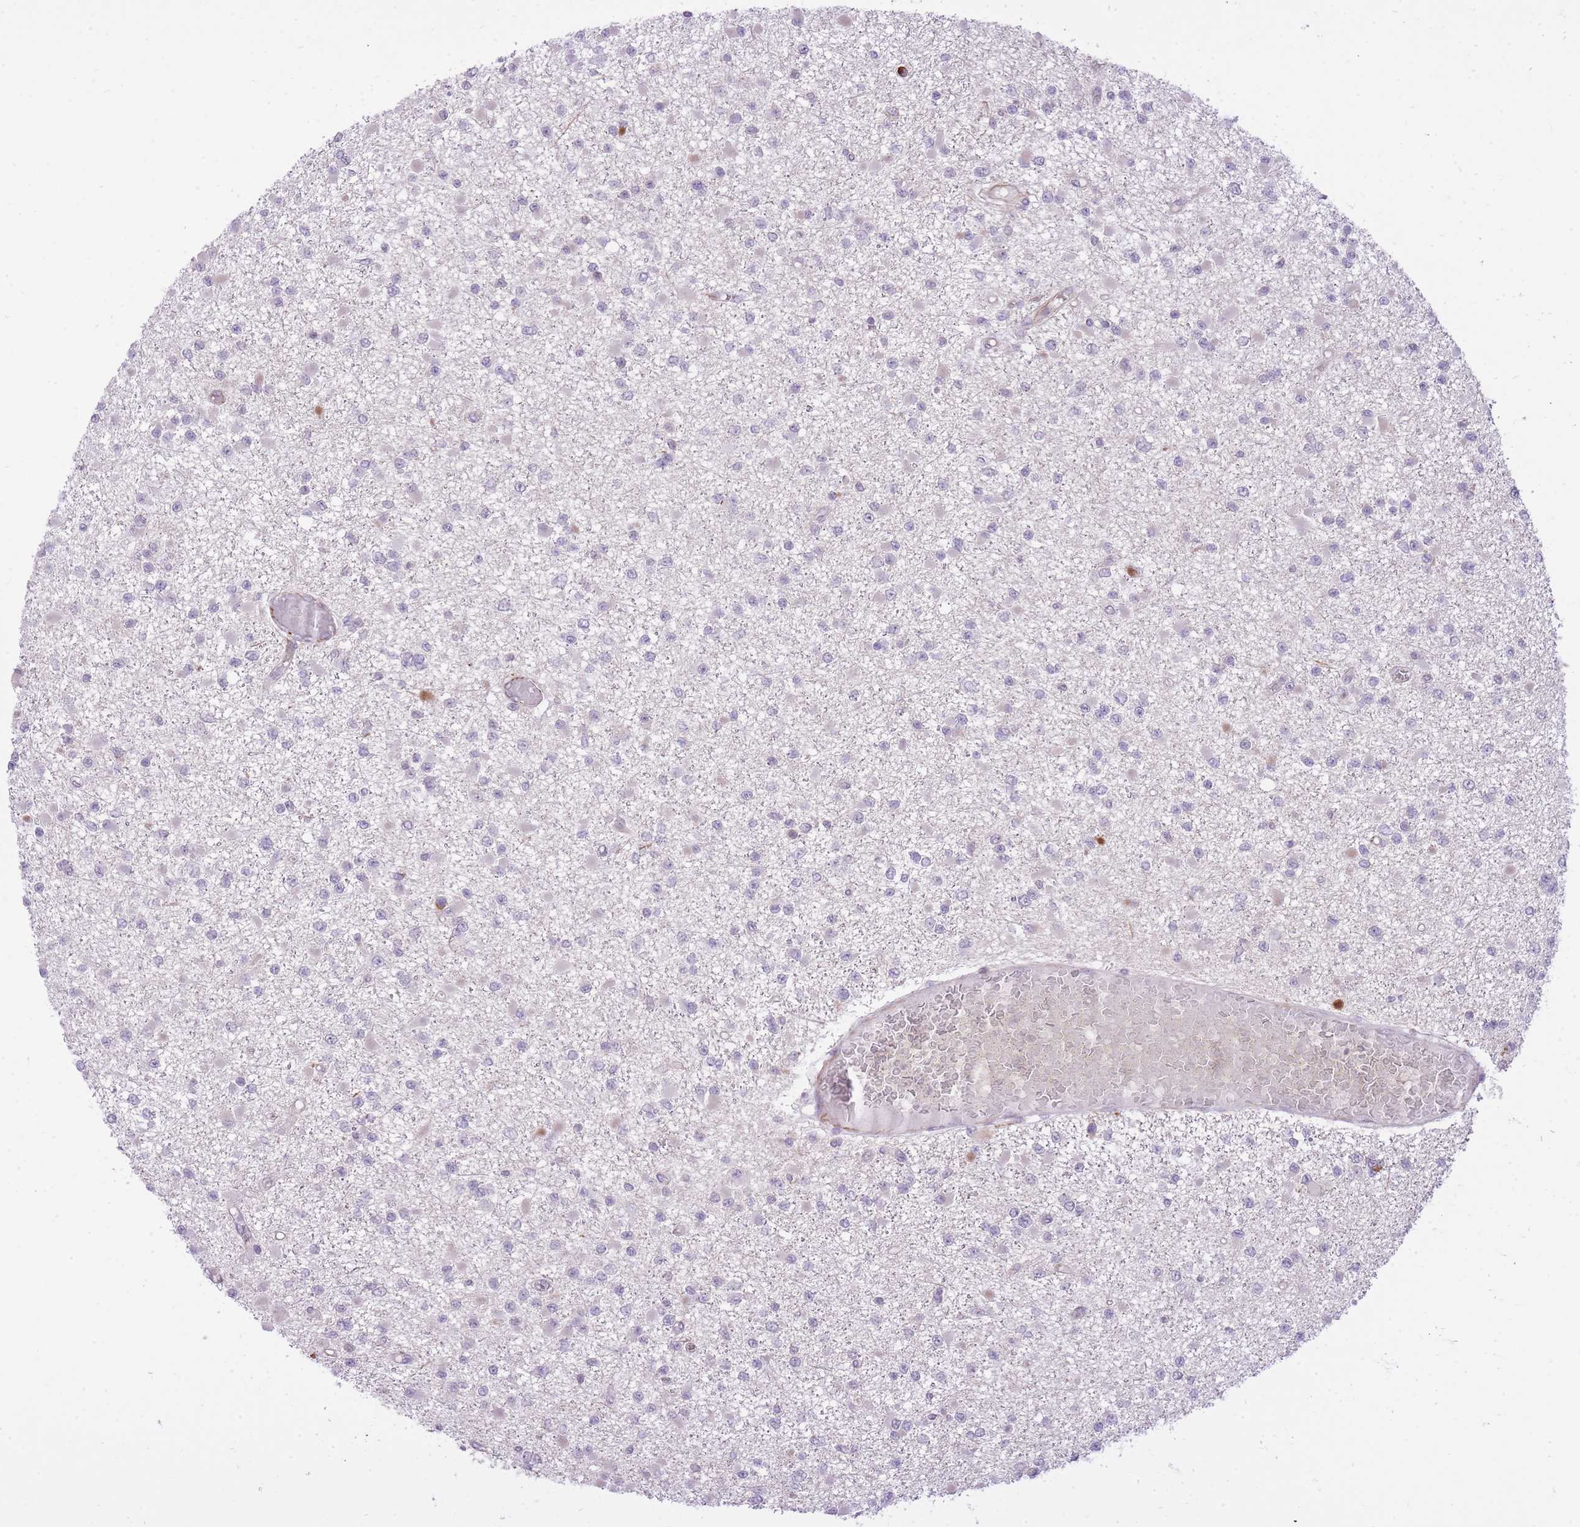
{"staining": {"intensity": "negative", "quantity": "none", "location": "none"}, "tissue": "glioma", "cell_type": "Tumor cells", "image_type": "cancer", "snomed": [{"axis": "morphology", "description": "Glioma, malignant, Low grade"}, {"axis": "topography", "description": "Brain"}], "caption": "IHC histopathology image of glioma stained for a protein (brown), which demonstrates no staining in tumor cells.", "gene": "ELL", "patient": {"sex": "female", "age": 22}}